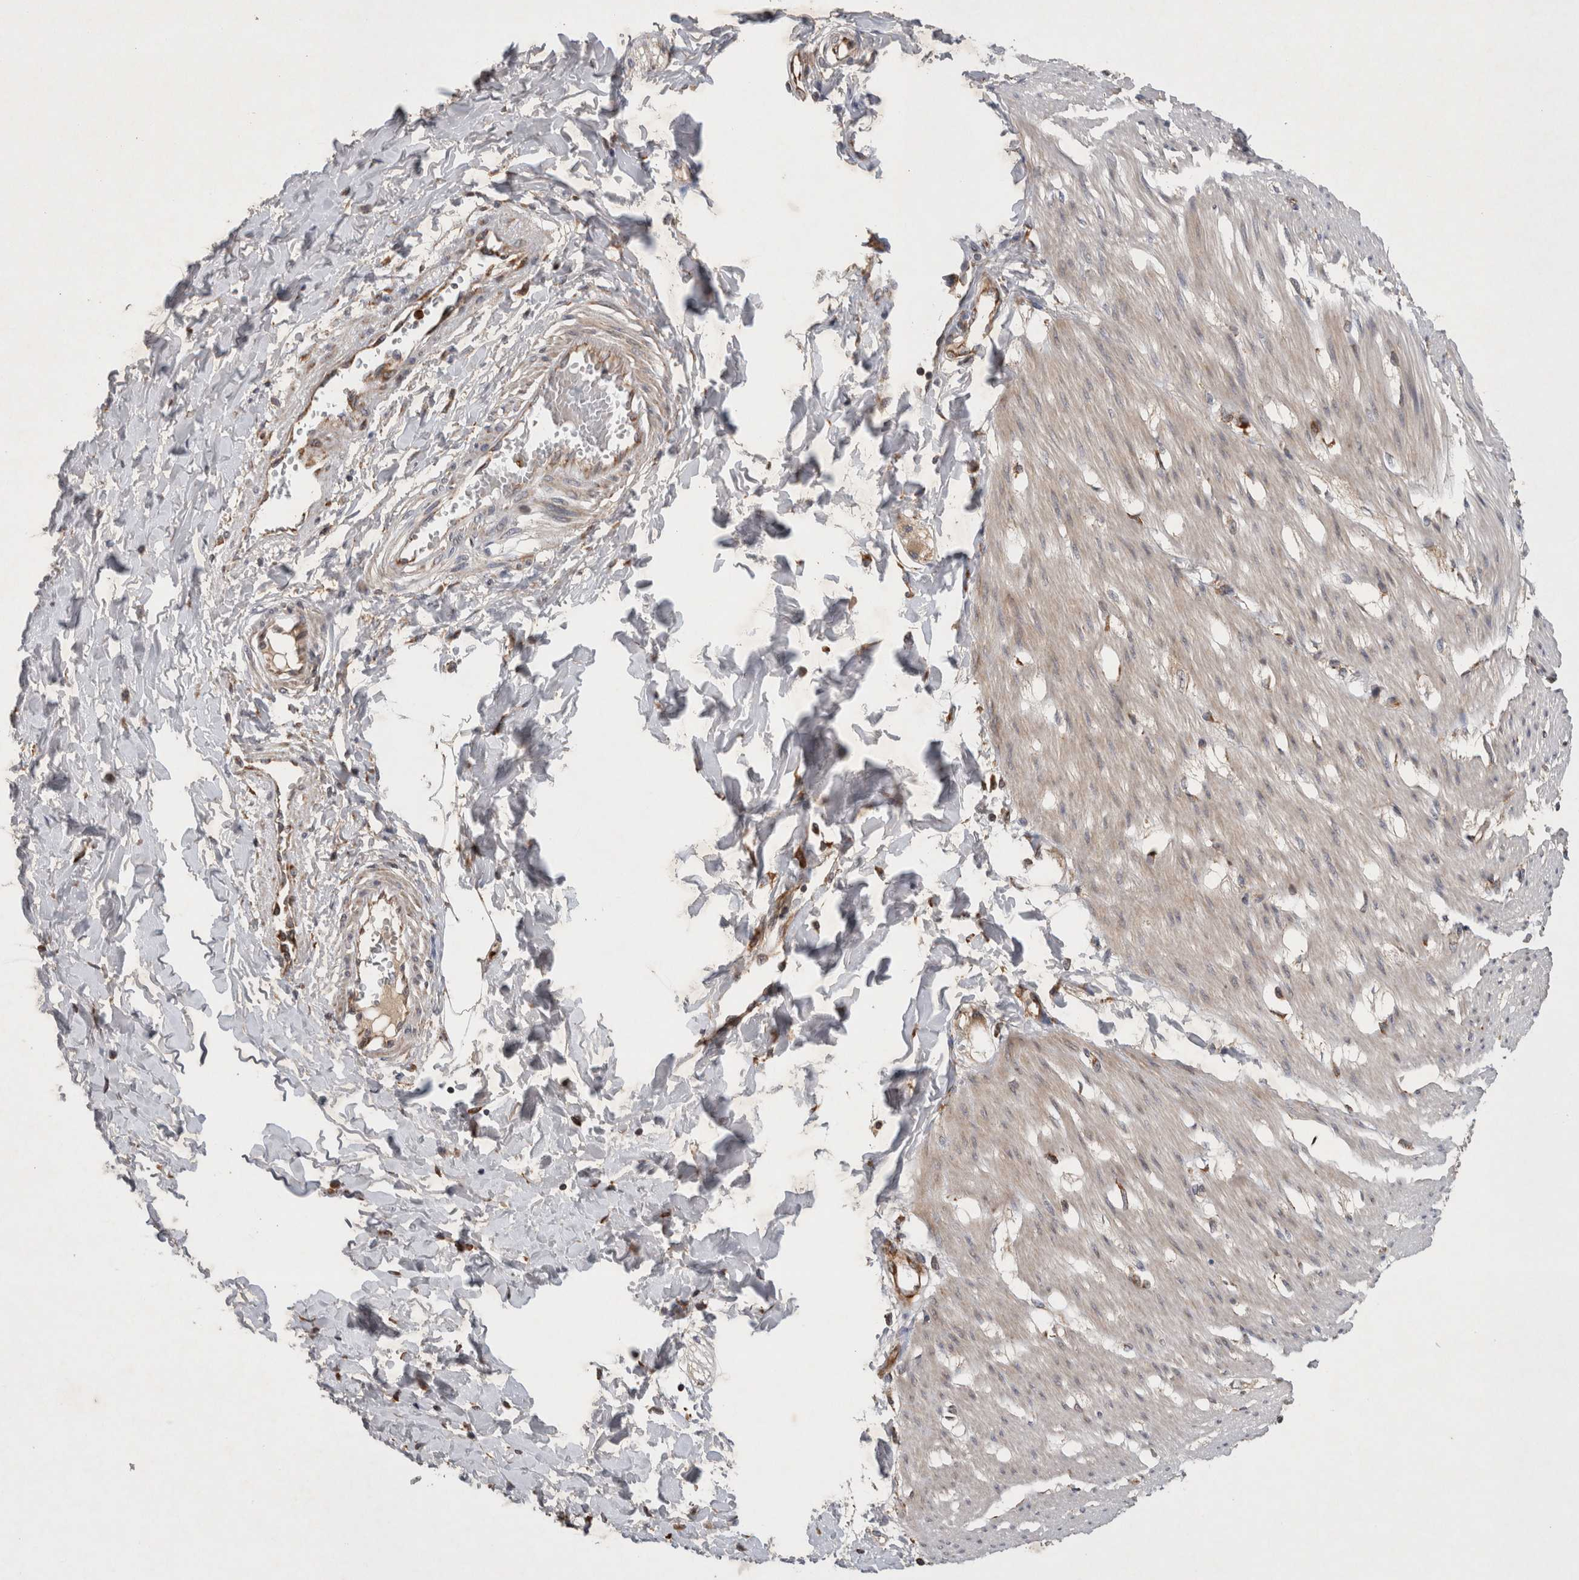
{"staining": {"intensity": "weak", "quantity": "<25%", "location": "cytoplasmic/membranous"}, "tissue": "smooth muscle", "cell_type": "Smooth muscle cells", "image_type": "normal", "snomed": [{"axis": "morphology", "description": "Normal tissue, NOS"}, {"axis": "morphology", "description": "Adenocarcinoma, NOS"}, {"axis": "topography", "description": "Smooth muscle"}, {"axis": "topography", "description": "Colon"}], "caption": "Immunohistochemistry (IHC) image of benign smooth muscle: human smooth muscle stained with DAB exhibits no significant protein staining in smooth muscle cells.", "gene": "PDCD2", "patient": {"sex": "male", "age": 14}}